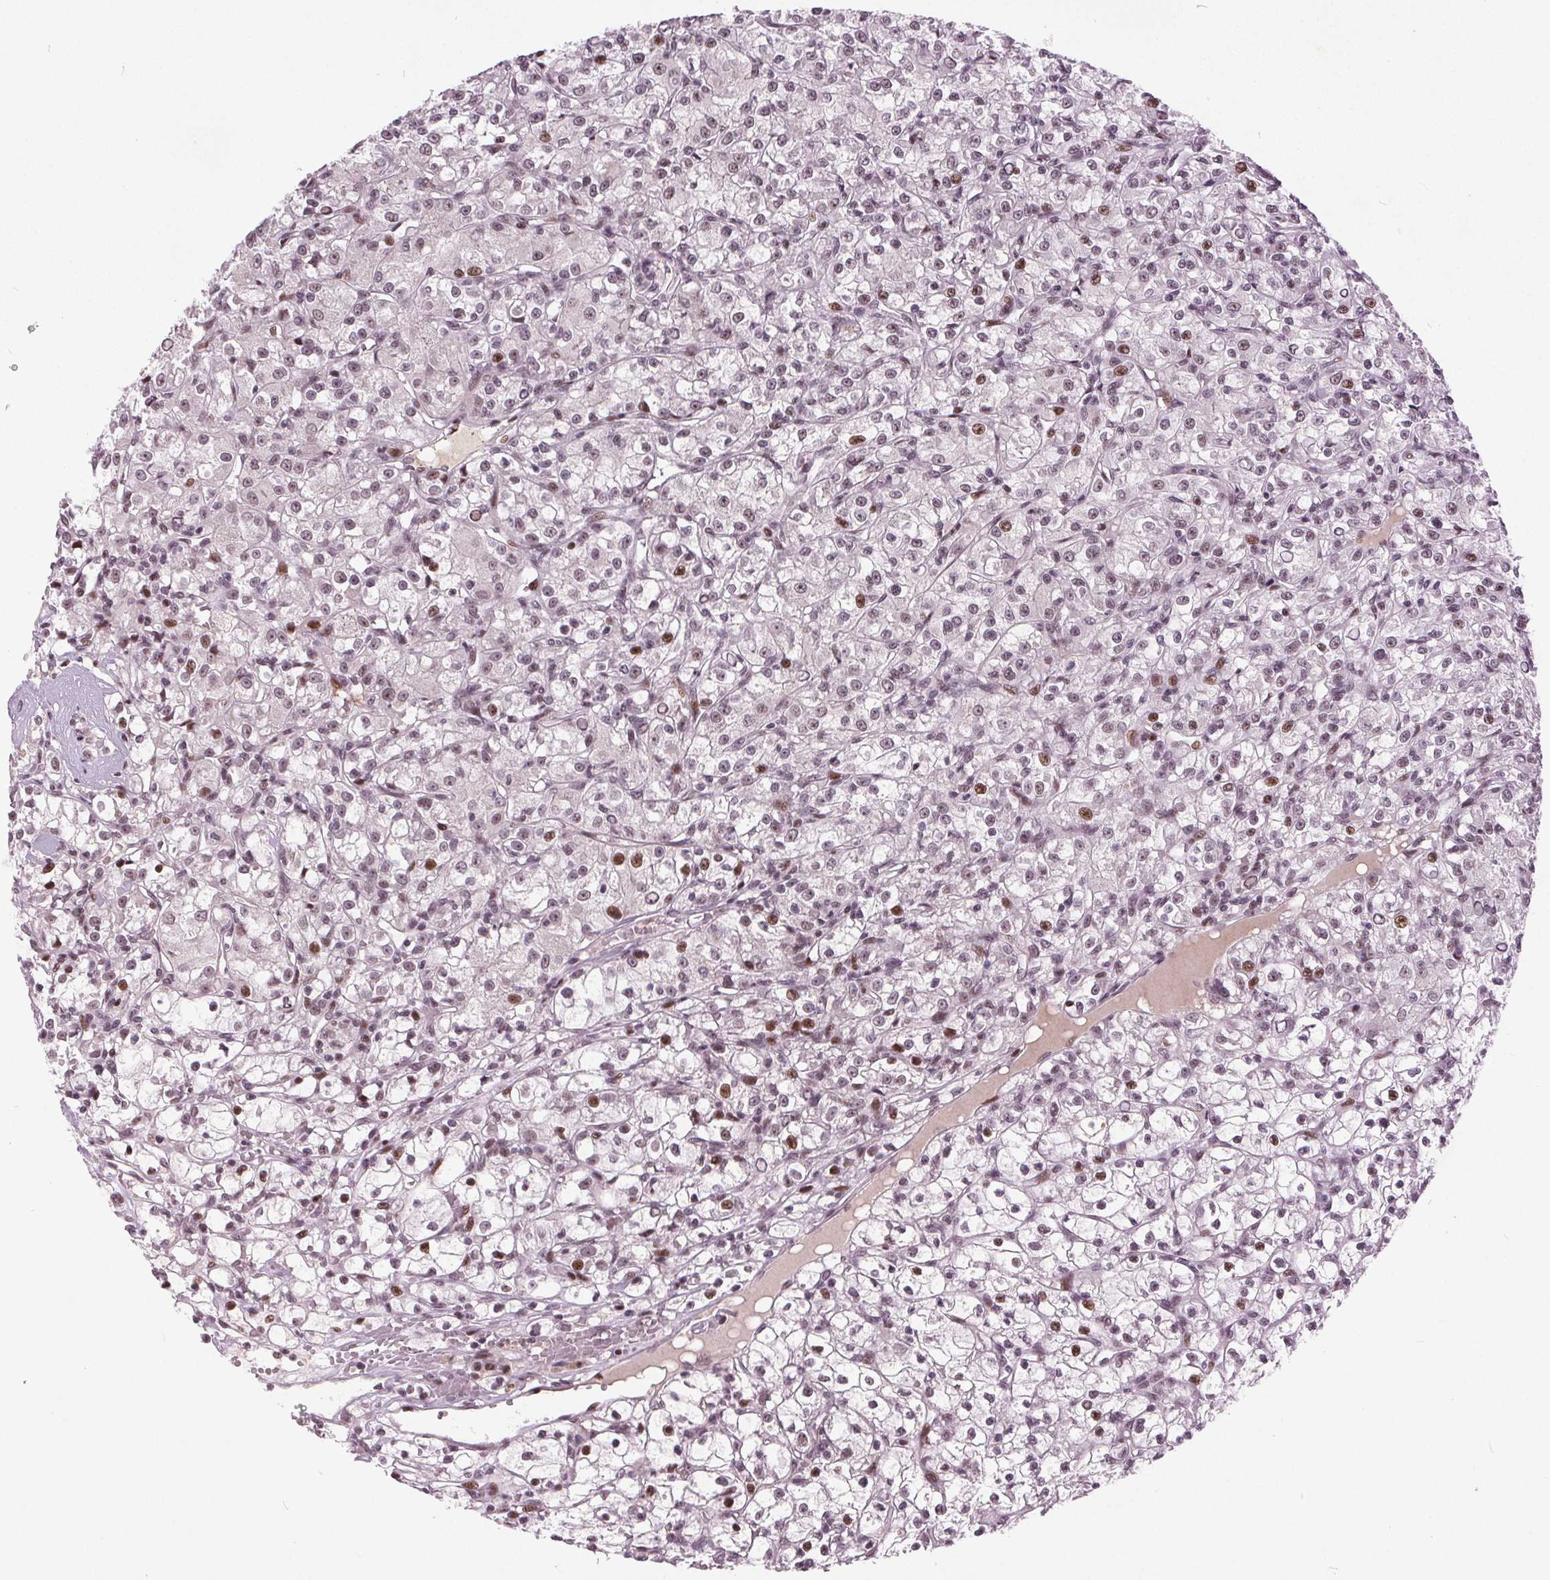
{"staining": {"intensity": "moderate", "quantity": "<25%", "location": "nuclear"}, "tissue": "renal cancer", "cell_type": "Tumor cells", "image_type": "cancer", "snomed": [{"axis": "morphology", "description": "Adenocarcinoma, NOS"}, {"axis": "topography", "description": "Kidney"}], "caption": "DAB immunohistochemical staining of human adenocarcinoma (renal) demonstrates moderate nuclear protein positivity in about <25% of tumor cells. The protein of interest is stained brown, and the nuclei are stained in blue (DAB IHC with brightfield microscopy, high magnification).", "gene": "TTC34", "patient": {"sex": "female", "age": 59}}